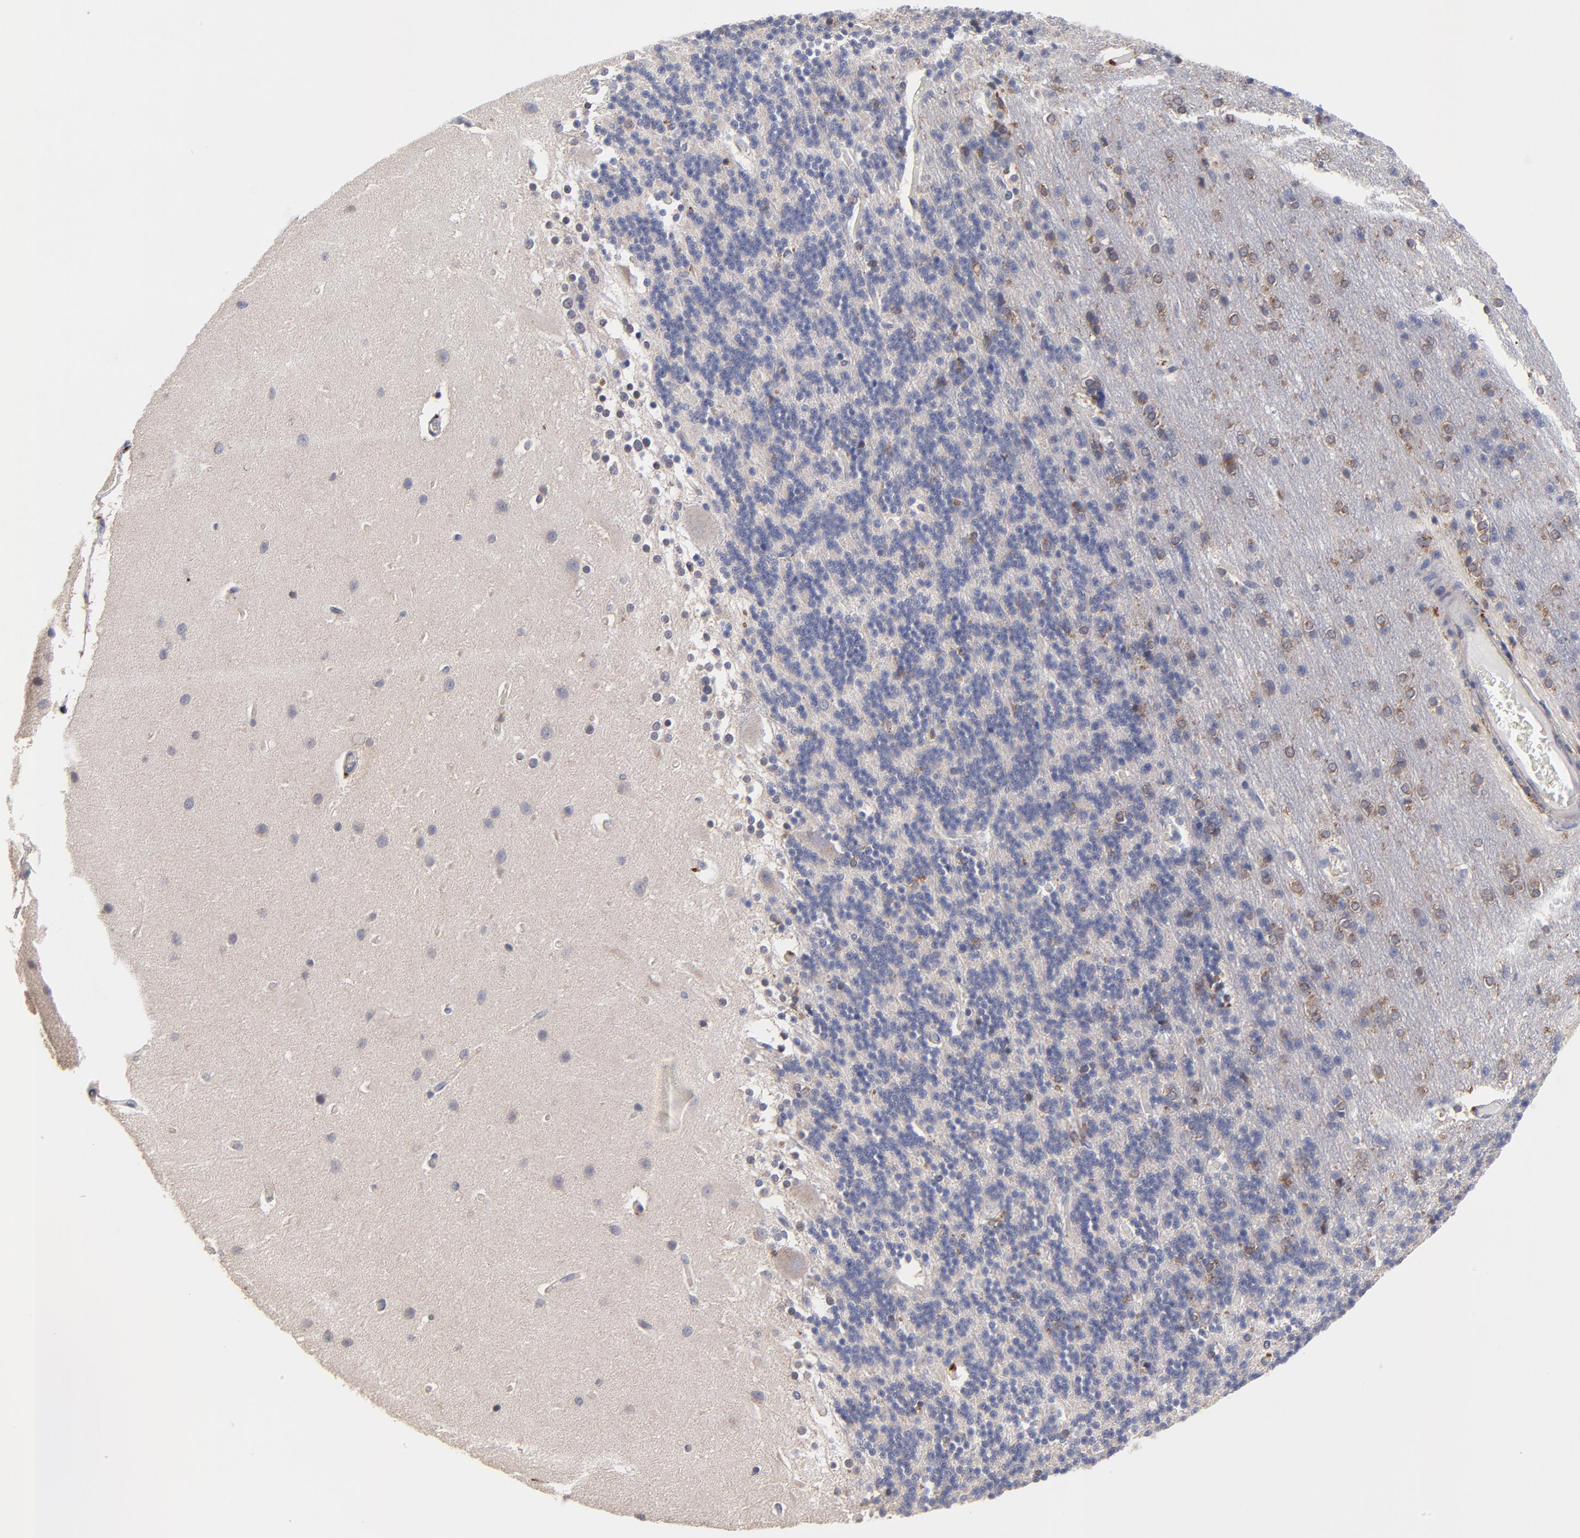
{"staining": {"intensity": "weak", "quantity": "<25%", "location": "cytoplasmic/membranous"}, "tissue": "cerebellum", "cell_type": "Cells in granular layer", "image_type": "normal", "snomed": [{"axis": "morphology", "description": "Normal tissue, NOS"}, {"axis": "topography", "description": "Cerebellum"}], "caption": "DAB immunohistochemical staining of normal human cerebellum displays no significant expression in cells in granular layer. (DAB (3,3'-diaminobenzidine) IHC with hematoxylin counter stain).", "gene": "PDE4B", "patient": {"sex": "female", "age": 54}}